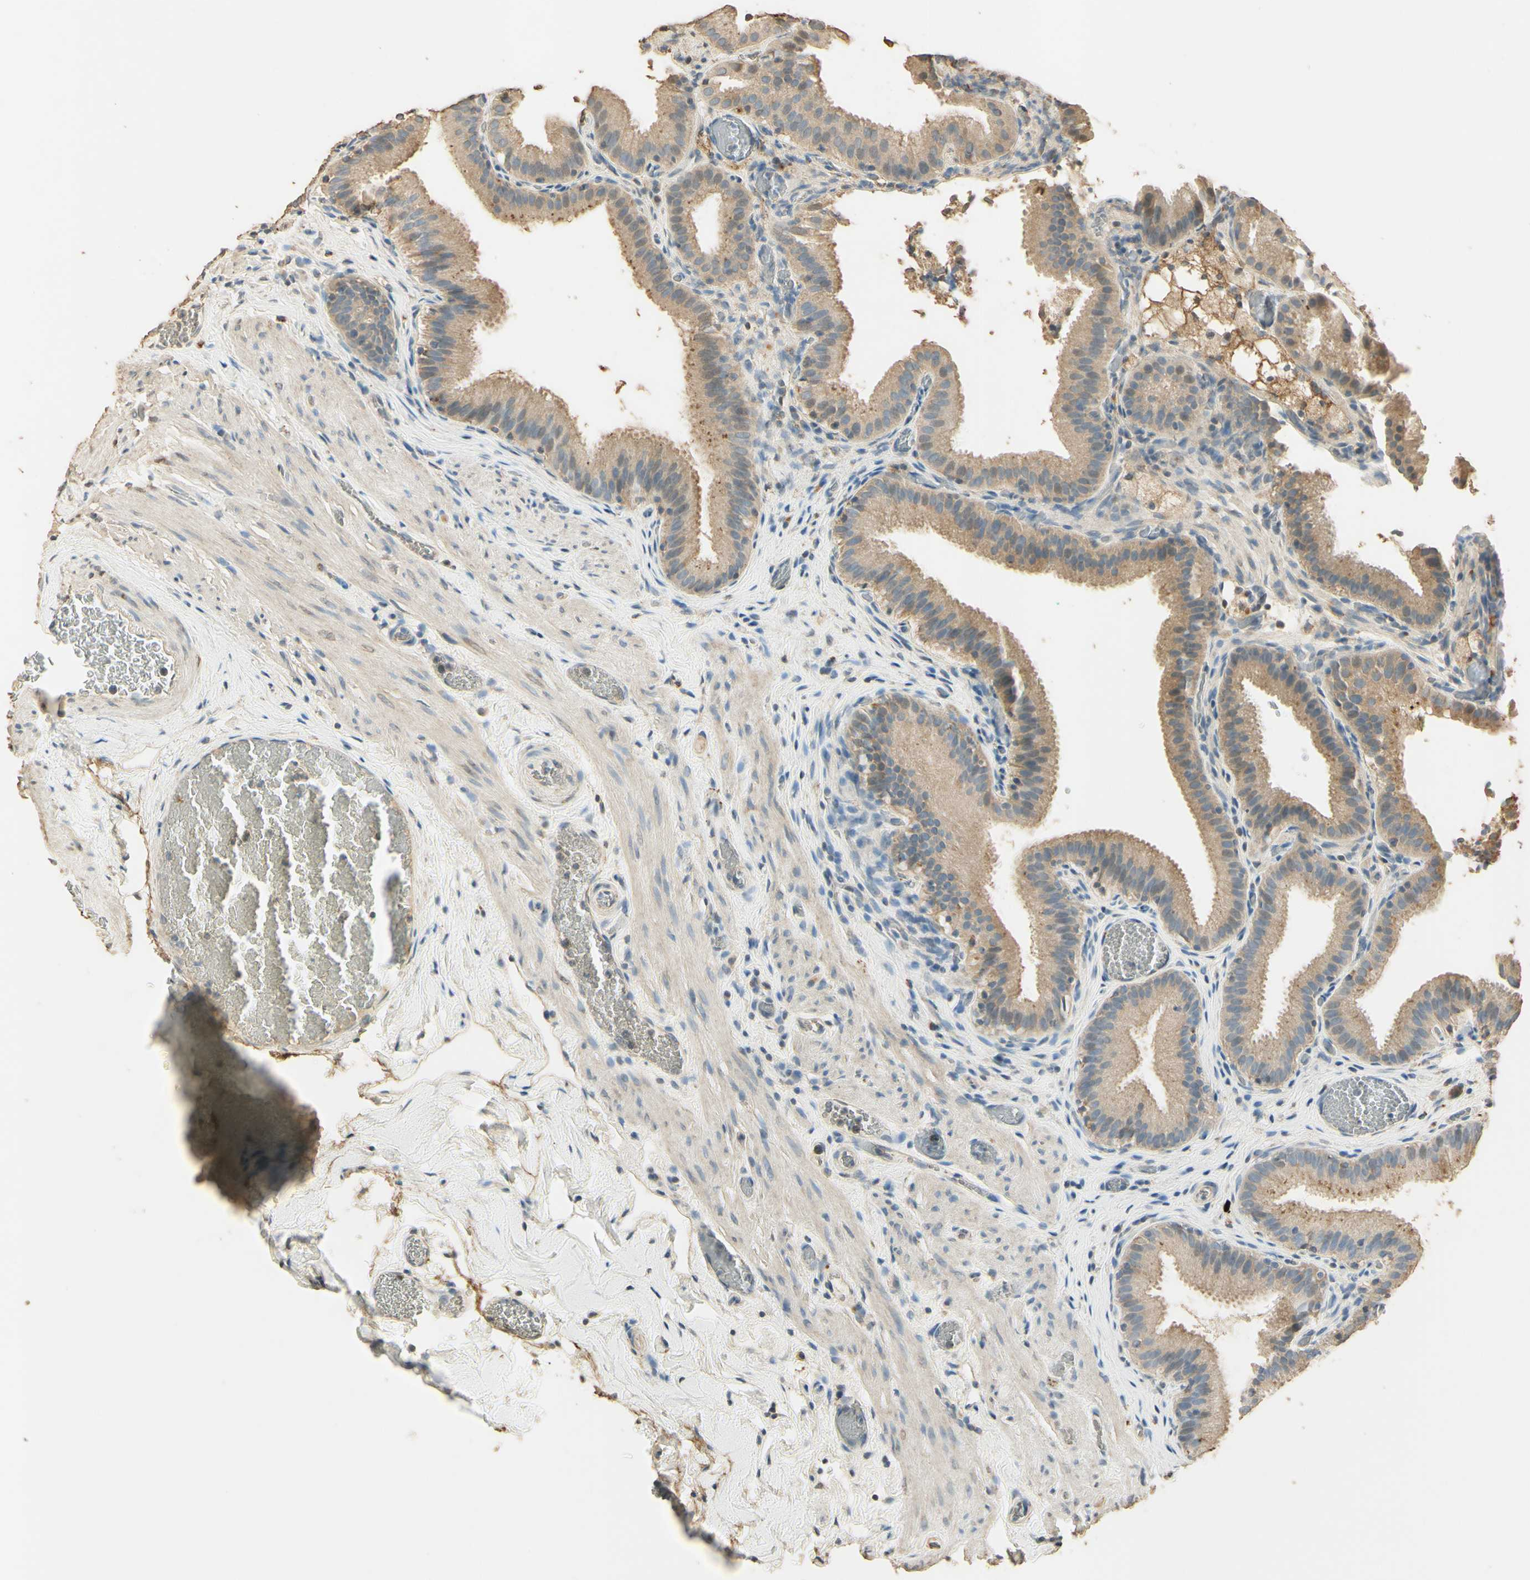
{"staining": {"intensity": "moderate", "quantity": ">75%", "location": "cytoplasmic/membranous"}, "tissue": "gallbladder", "cell_type": "Glandular cells", "image_type": "normal", "snomed": [{"axis": "morphology", "description": "Normal tissue, NOS"}, {"axis": "topography", "description": "Gallbladder"}], "caption": "The immunohistochemical stain labels moderate cytoplasmic/membranous positivity in glandular cells of unremarkable gallbladder.", "gene": "ARHGEF17", "patient": {"sex": "male", "age": 54}}